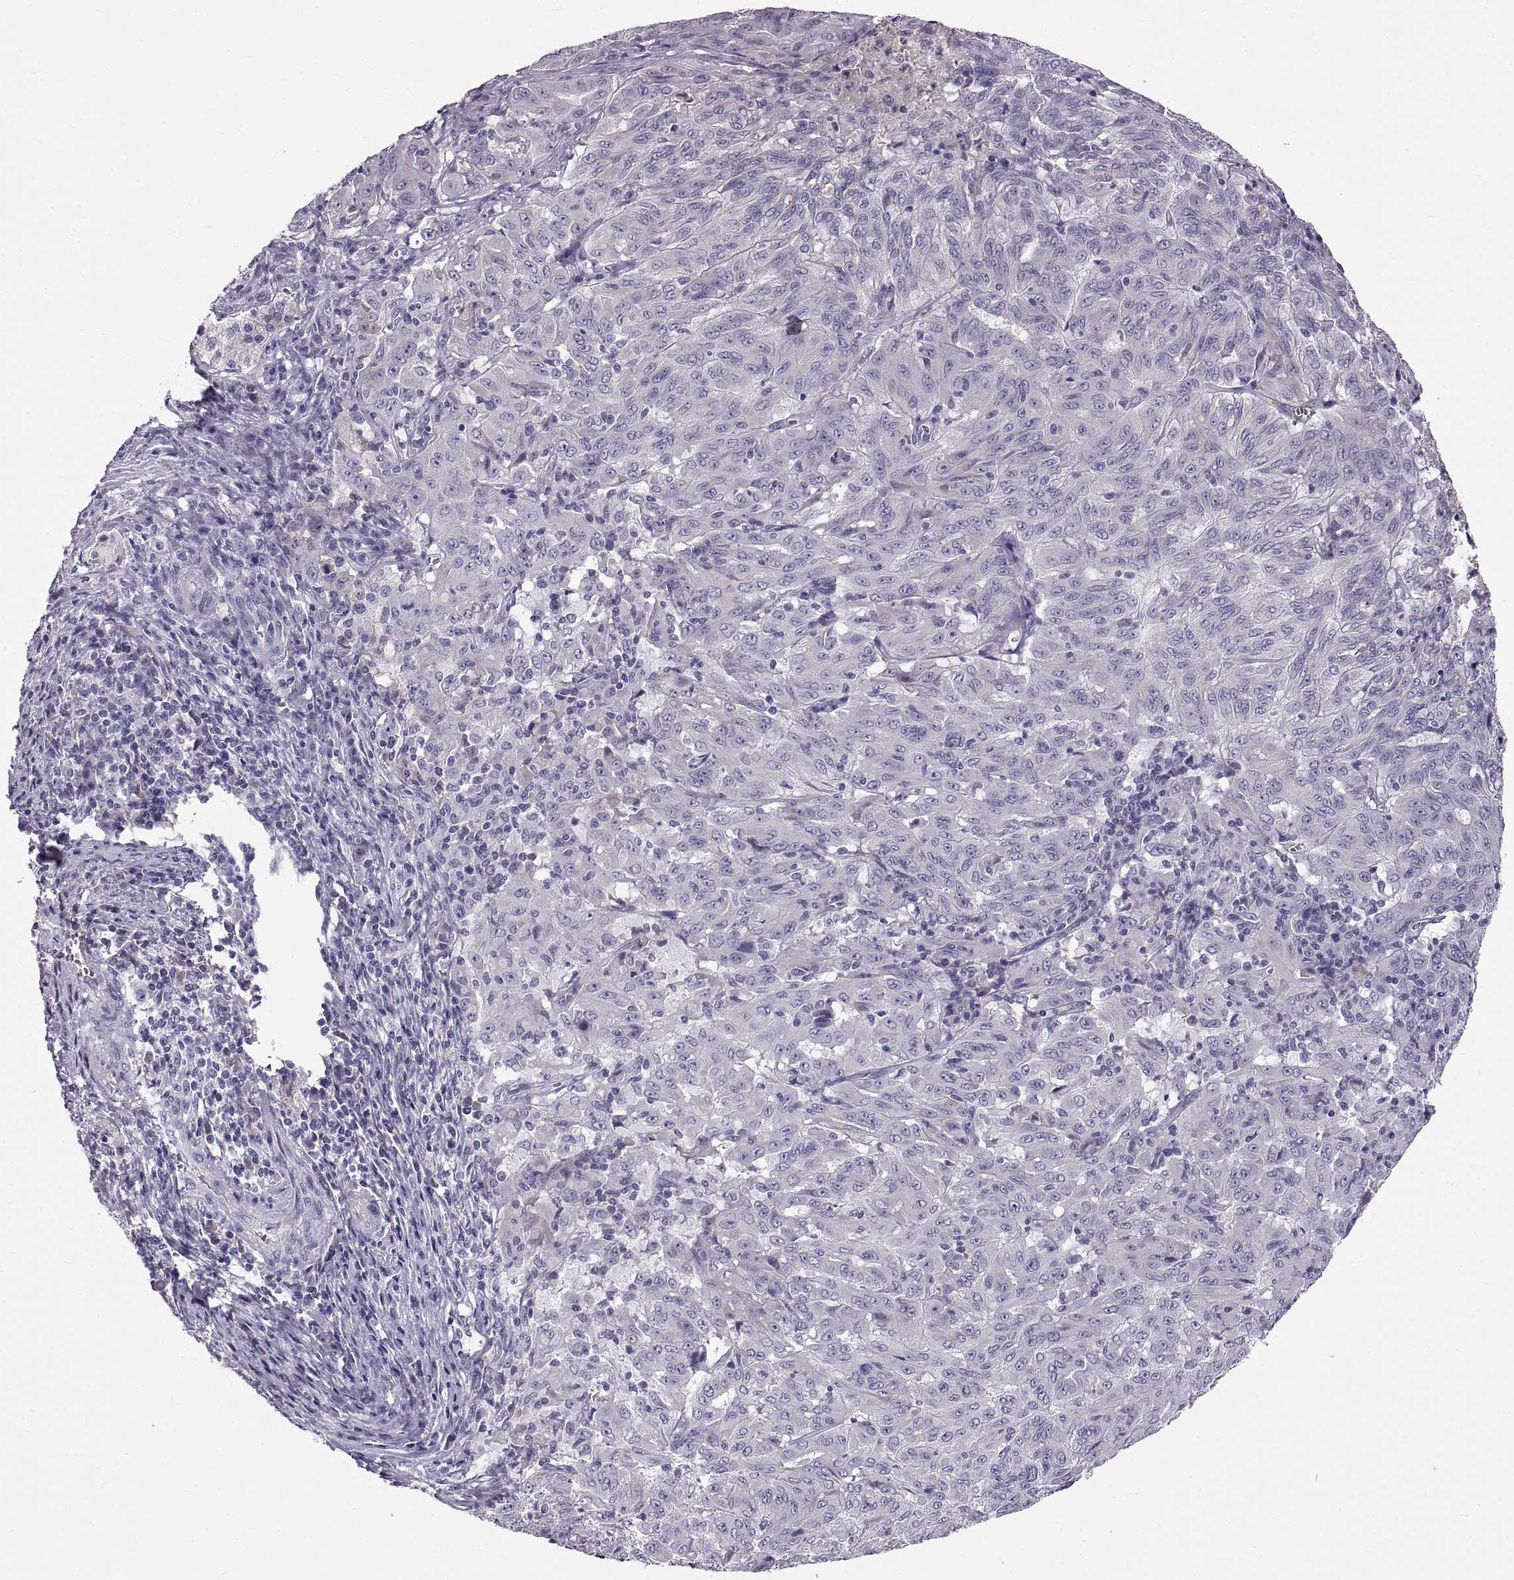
{"staining": {"intensity": "negative", "quantity": "none", "location": "none"}, "tissue": "pancreatic cancer", "cell_type": "Tumor cells", "image_type": "cancer", "snomed": [{"axis": "morphology", "description": "Adenocarcinoma, NOS"}, {"axis": "topography", "description": "Pancreas"}], "caption": "High power microscopy micrograph of an immunohistochemistry micrograph of pancreatic cancer, revealing no significant staining in tumor cells.", "gene": "ADAM32", "patient": {"sex": "male", "age": 63}}